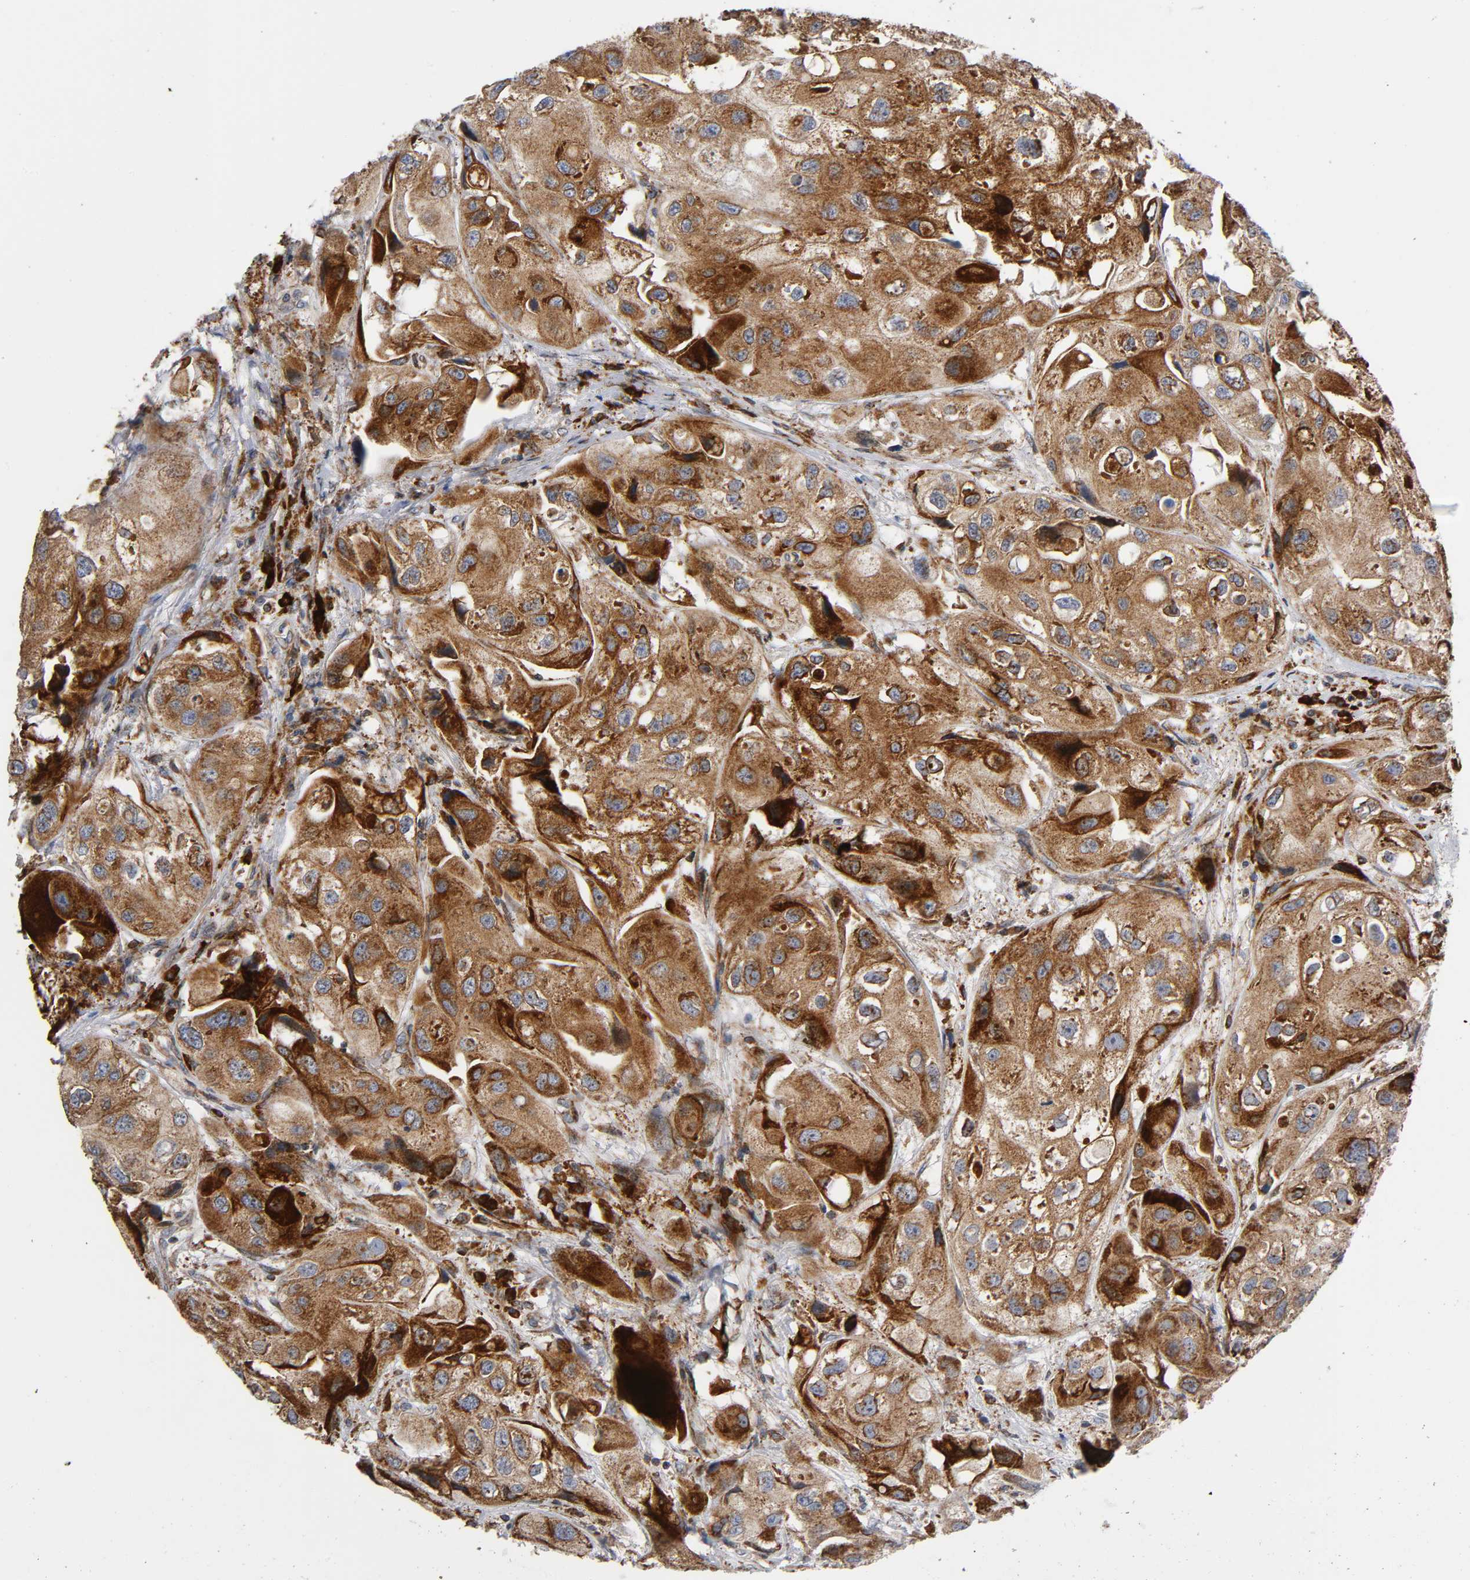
{"staining": {"intensity": "moderate", "quantity": ">75%", "location": "cytoplasmic/membranous"}, "tissue": "urothelial cancer", "cell_type": "Tumor cells", "image_type": "cancer", "snomed": [{"axis": "morphology", "description": "Urothelial carcinoma, High grade"}, {"axis": "topography", "description": "Urinary bladder"}], "caption": "IHC (DAB) staining of human urothelial cancer exhibits moderate cytoplasmic/membranous protein staining in approximately >75% of tumor cells.", "gene": "MAP3K1", "patient": {"sex": "female", "age": 64}}